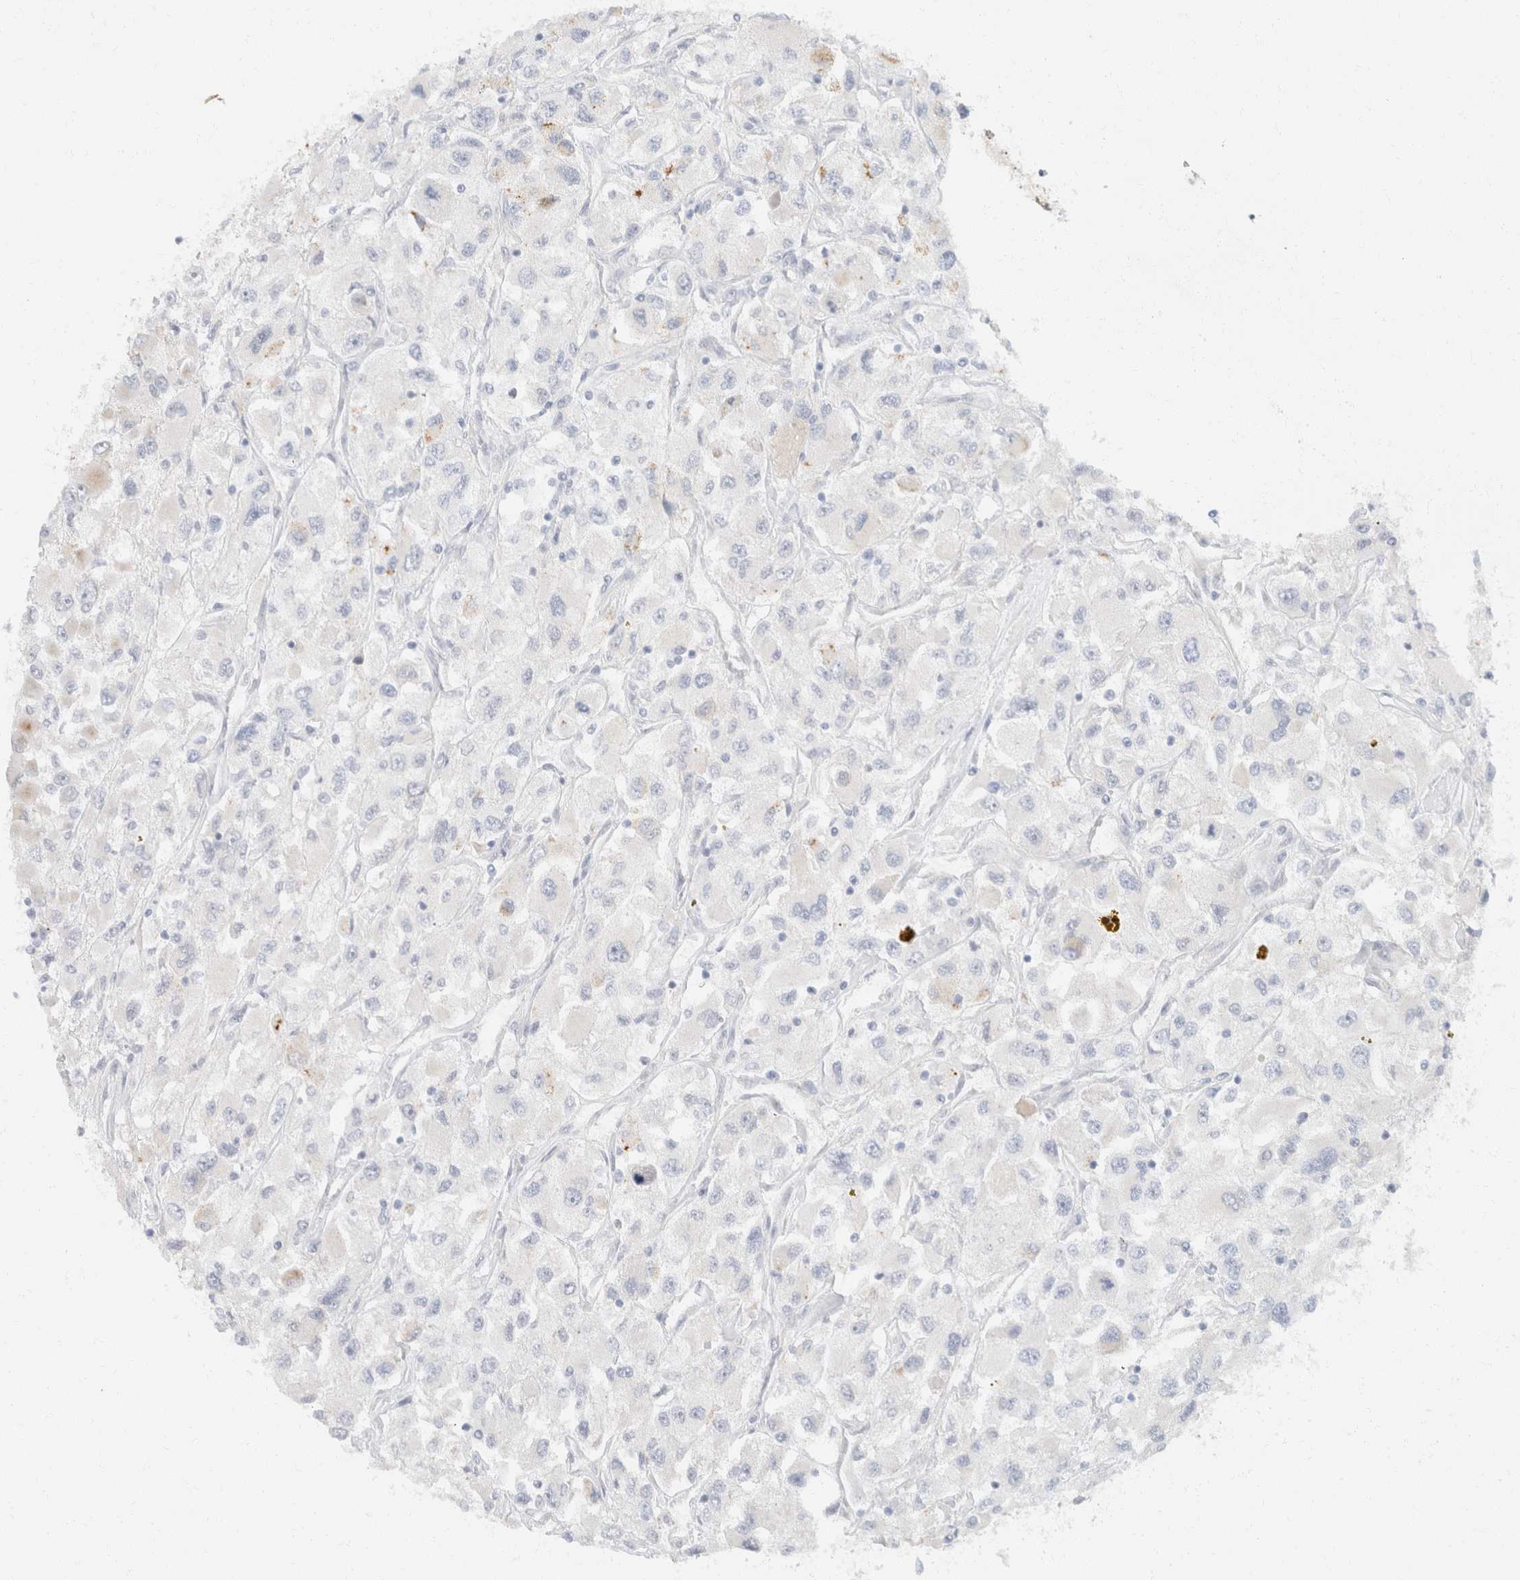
{"staining": {"intensity": "negative", "quantity": "none", "location": "none"}, "tissue": "renal cancer", "cell_type": "Tumor cells", "image_type": "cancer", "snomed": [{"axis": "morphology", "description": "Adenocarcinoma, NOS"}, {"axis": "topography", "description": "Kidney"}], "caption": "IHC histopathology image of renal adenocarcinoma stained for a protein (brown), which demonstrates no staining in tumor cells.", "gene": "KRT20", "patient": {"sex": "female", "age": 52}}